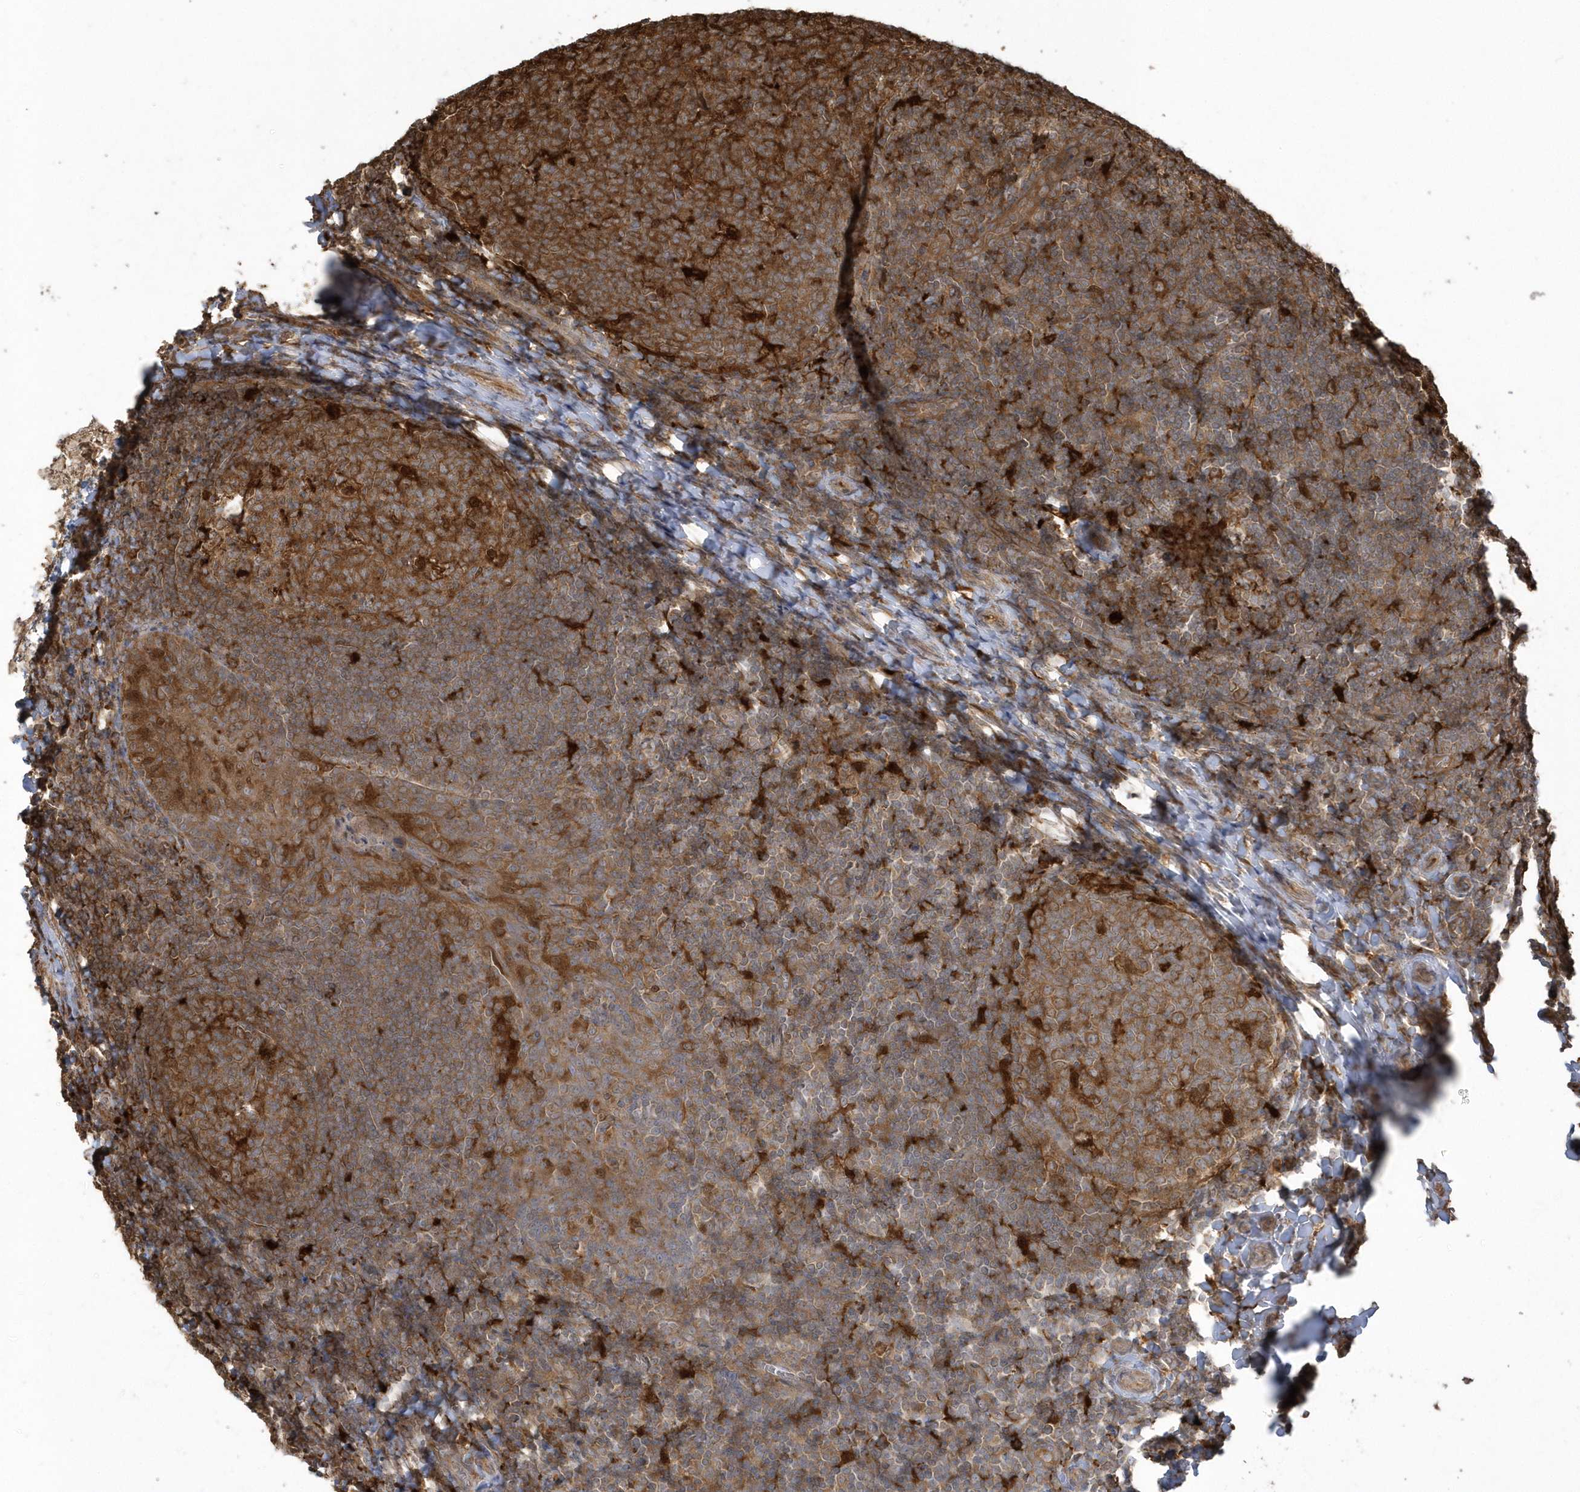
{"staining": {"intensity": "strong", "quantity": ">75%", "location": "cytoplasmic/membranous"}, "tissue": "tonsil", "cell_type": "Germinal center cells", "image_type": "normal", "snomed": [{"axis": "morphology", "description": "Normal tissue, NOS"}, {"axis": "topography", "description": "Tonsil"}], "caption": "Immunohistochemical staining of benign human tonsil displays strong cytoplasmic/membranous protein staining in approximately >75% of germinal center cells. The staining was performed using DAB, with brown indicating positive protein expression. Nuclei are stained blue with hematoxylin.", "gene": "HNMT", "patient": {"sex": "female", "age": 19}}